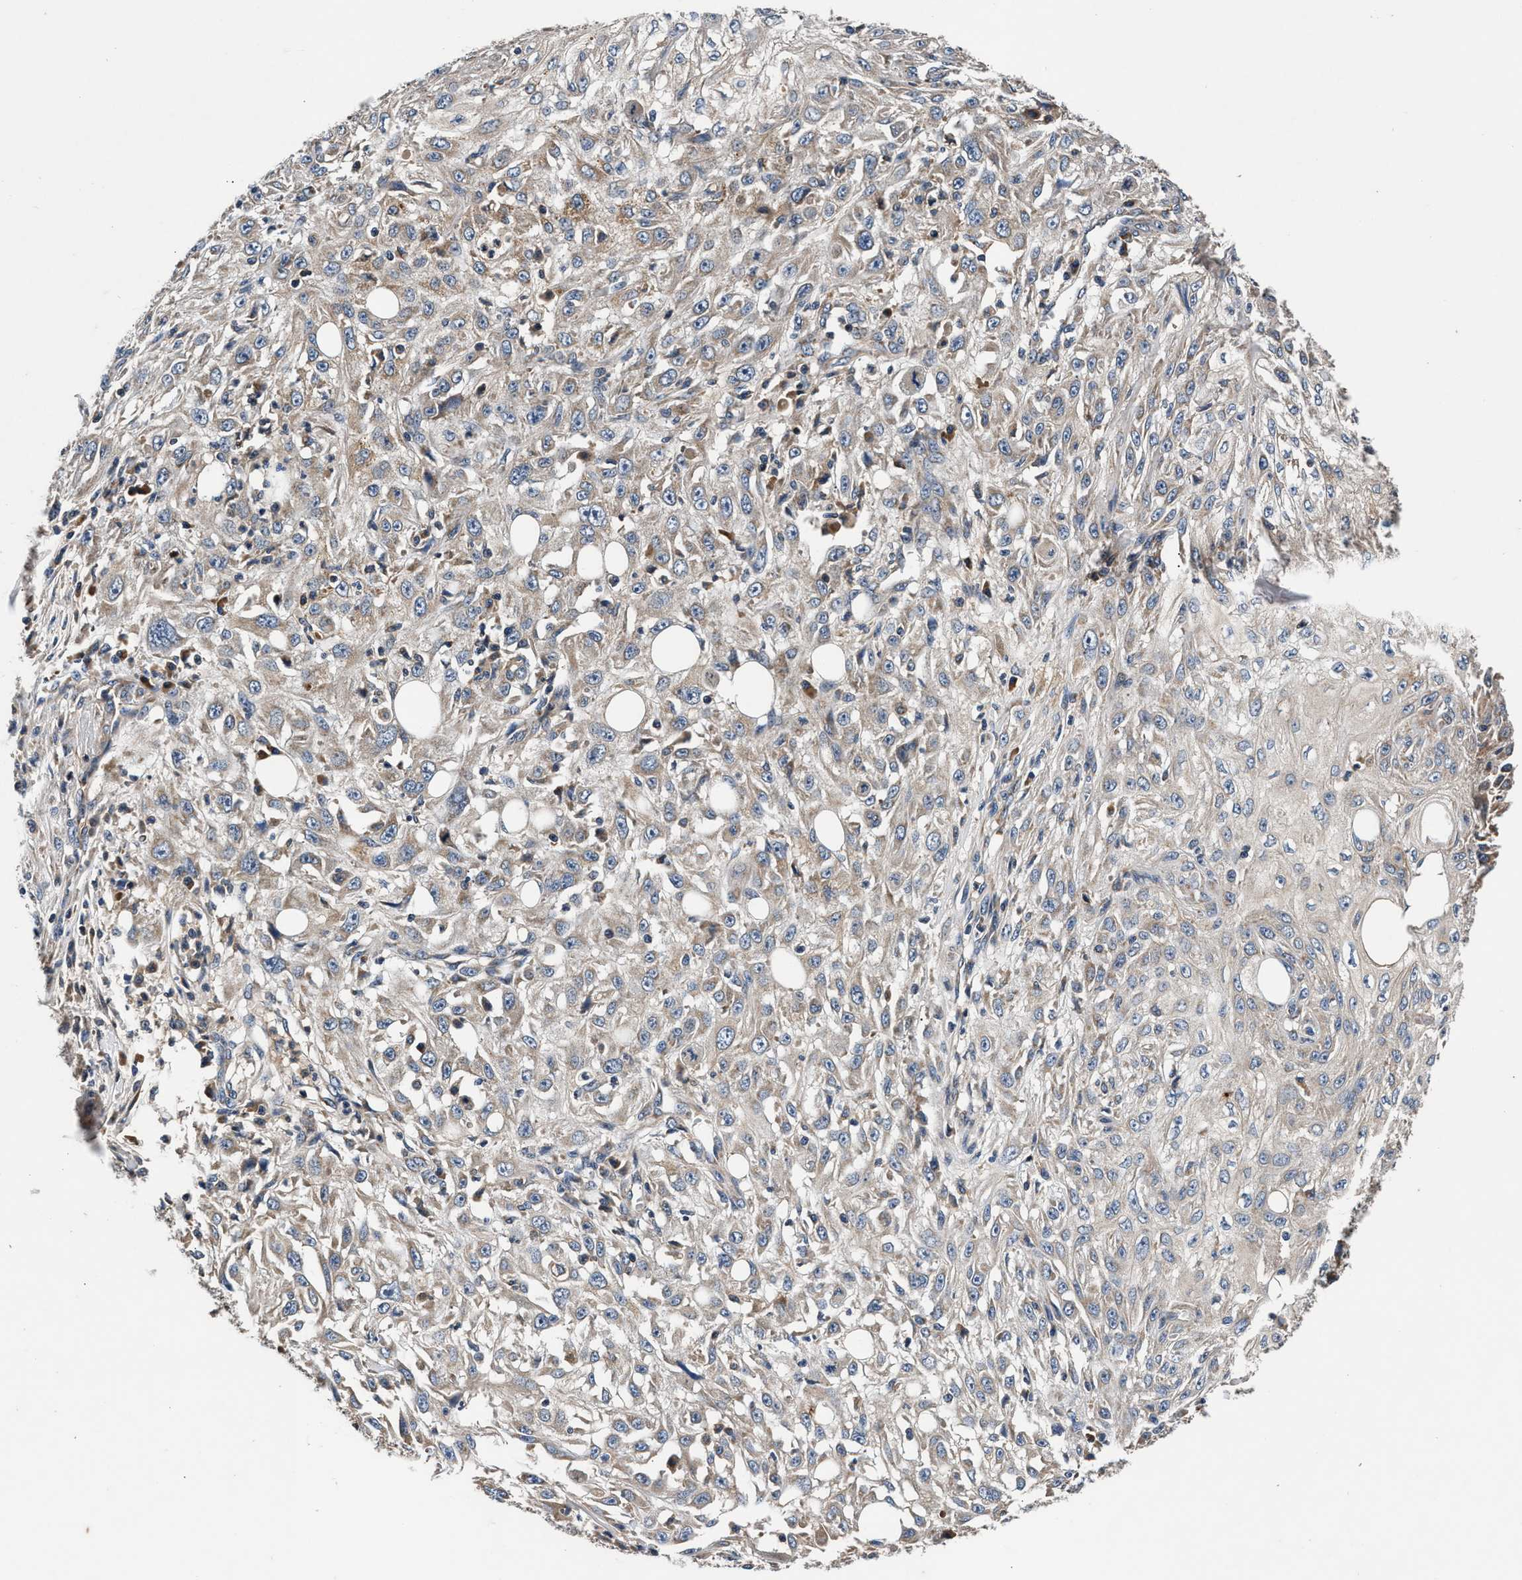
{"staining": {"intensity": "weak", "quantity": "25%-75%", "location": "cytoplasmic/membranous"}, "tissue": "skin cancer", "cell_type": "Tumor cells", "image_type": "cancer", "snomed": [{"axis": "morphology", "description": "Squamous cell carcinoma, NOS"}, {"axis": "topography", "description": "Skin"}], "caption": "Protein expression analysis of human skin cancer (squamous cell carcinoma) reveals weak cytoplasmic/membranous expression in approximately 25%-75% of tumor cells.", "gene": "IMMT", "patient": {"sex": "male", "age": 75}}